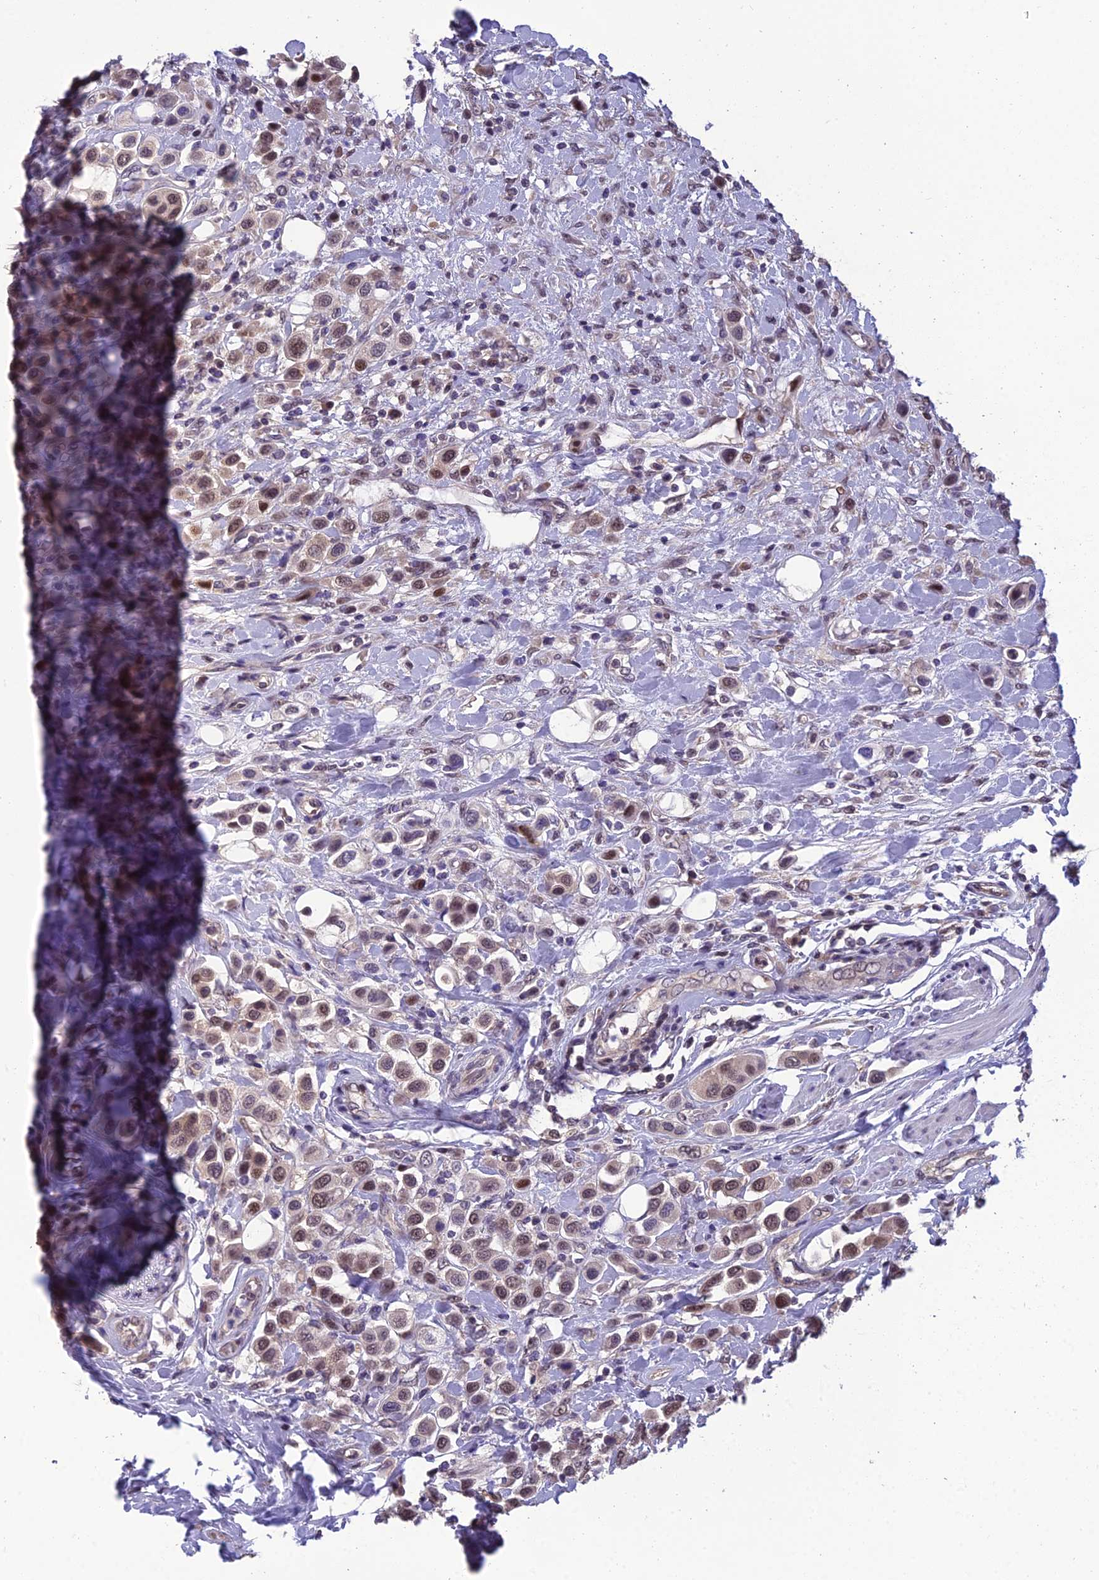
{"staining": {"intensity": "moderate", "quantity": ">75%", "location": "nuclear"}, "tissue": "urothelial cancer", "cell_type": "Tumor cells", "image_type": "cancer", "snomed": [{"axis": "morphology", "description": "Urothelial carcinoma, High grade"}, {"axis": "topography", "description": "Urinary bladder"}], "caption": "Immunohistochemical staining of urothelial cancer reveals medium levels of moderate nuclear staining in about >75% of tumor cells.", "gene": "GRWD1", "patient": {"sex": "male", "age": 50}}